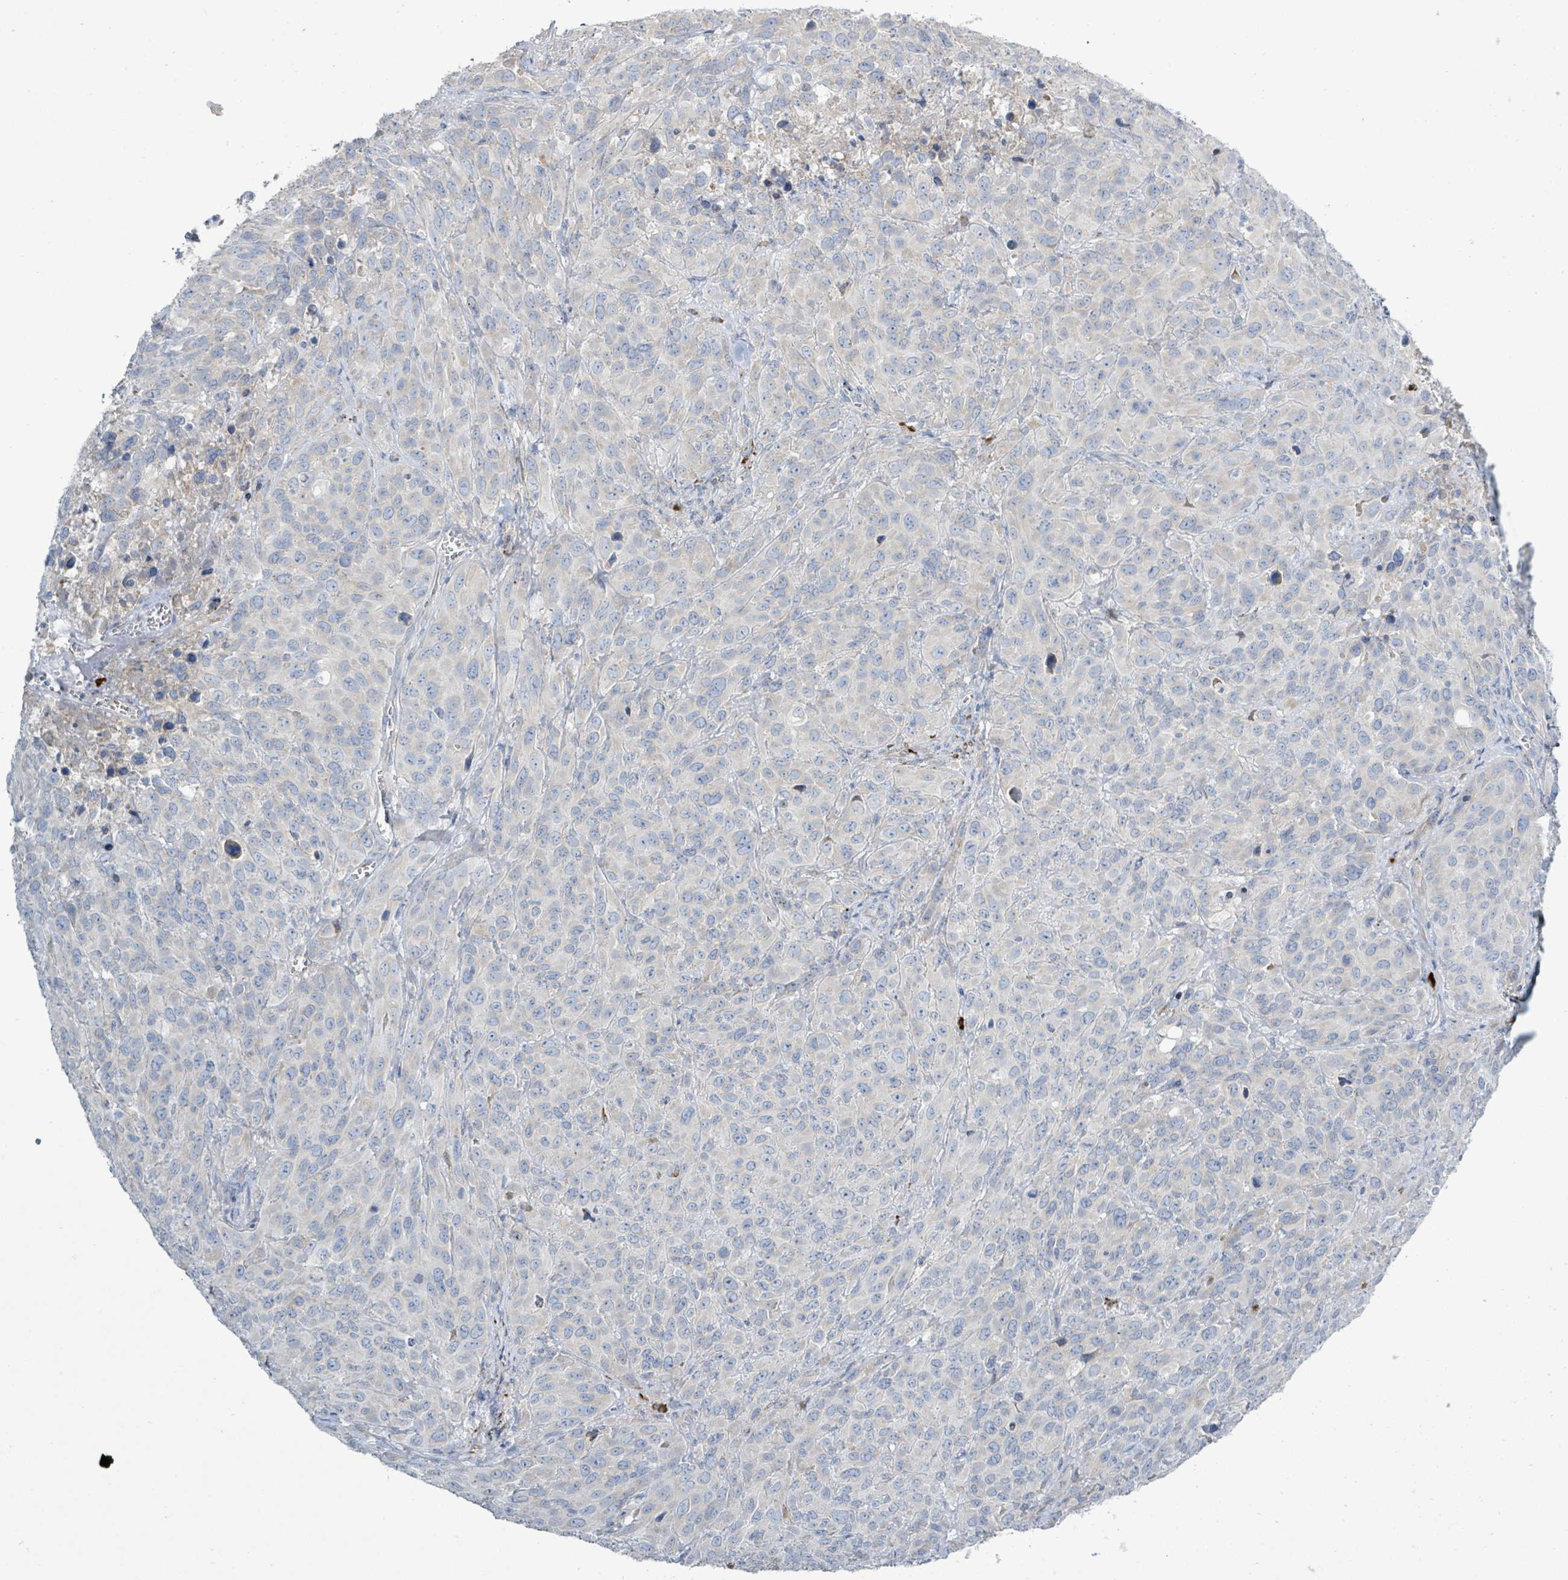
{"staining": {"intensity": "negative", "quantity": "none", "location": "none"}, "tissue": "cervical cancer", "cell_type": "Tumor cells", "image_type": "cancer", "snomed": [{"axis": "morphology", "description": "Squamous cell carcinoma, NOS"}, {"axis": "topography", "description": "Cervix"}], "caption": "Cervical cancer was stained to show a protein in brown. There is no significant expression in tumor cells.", "gene": "SIRPB1", "patient": {"sex": "female", "age": 51}}